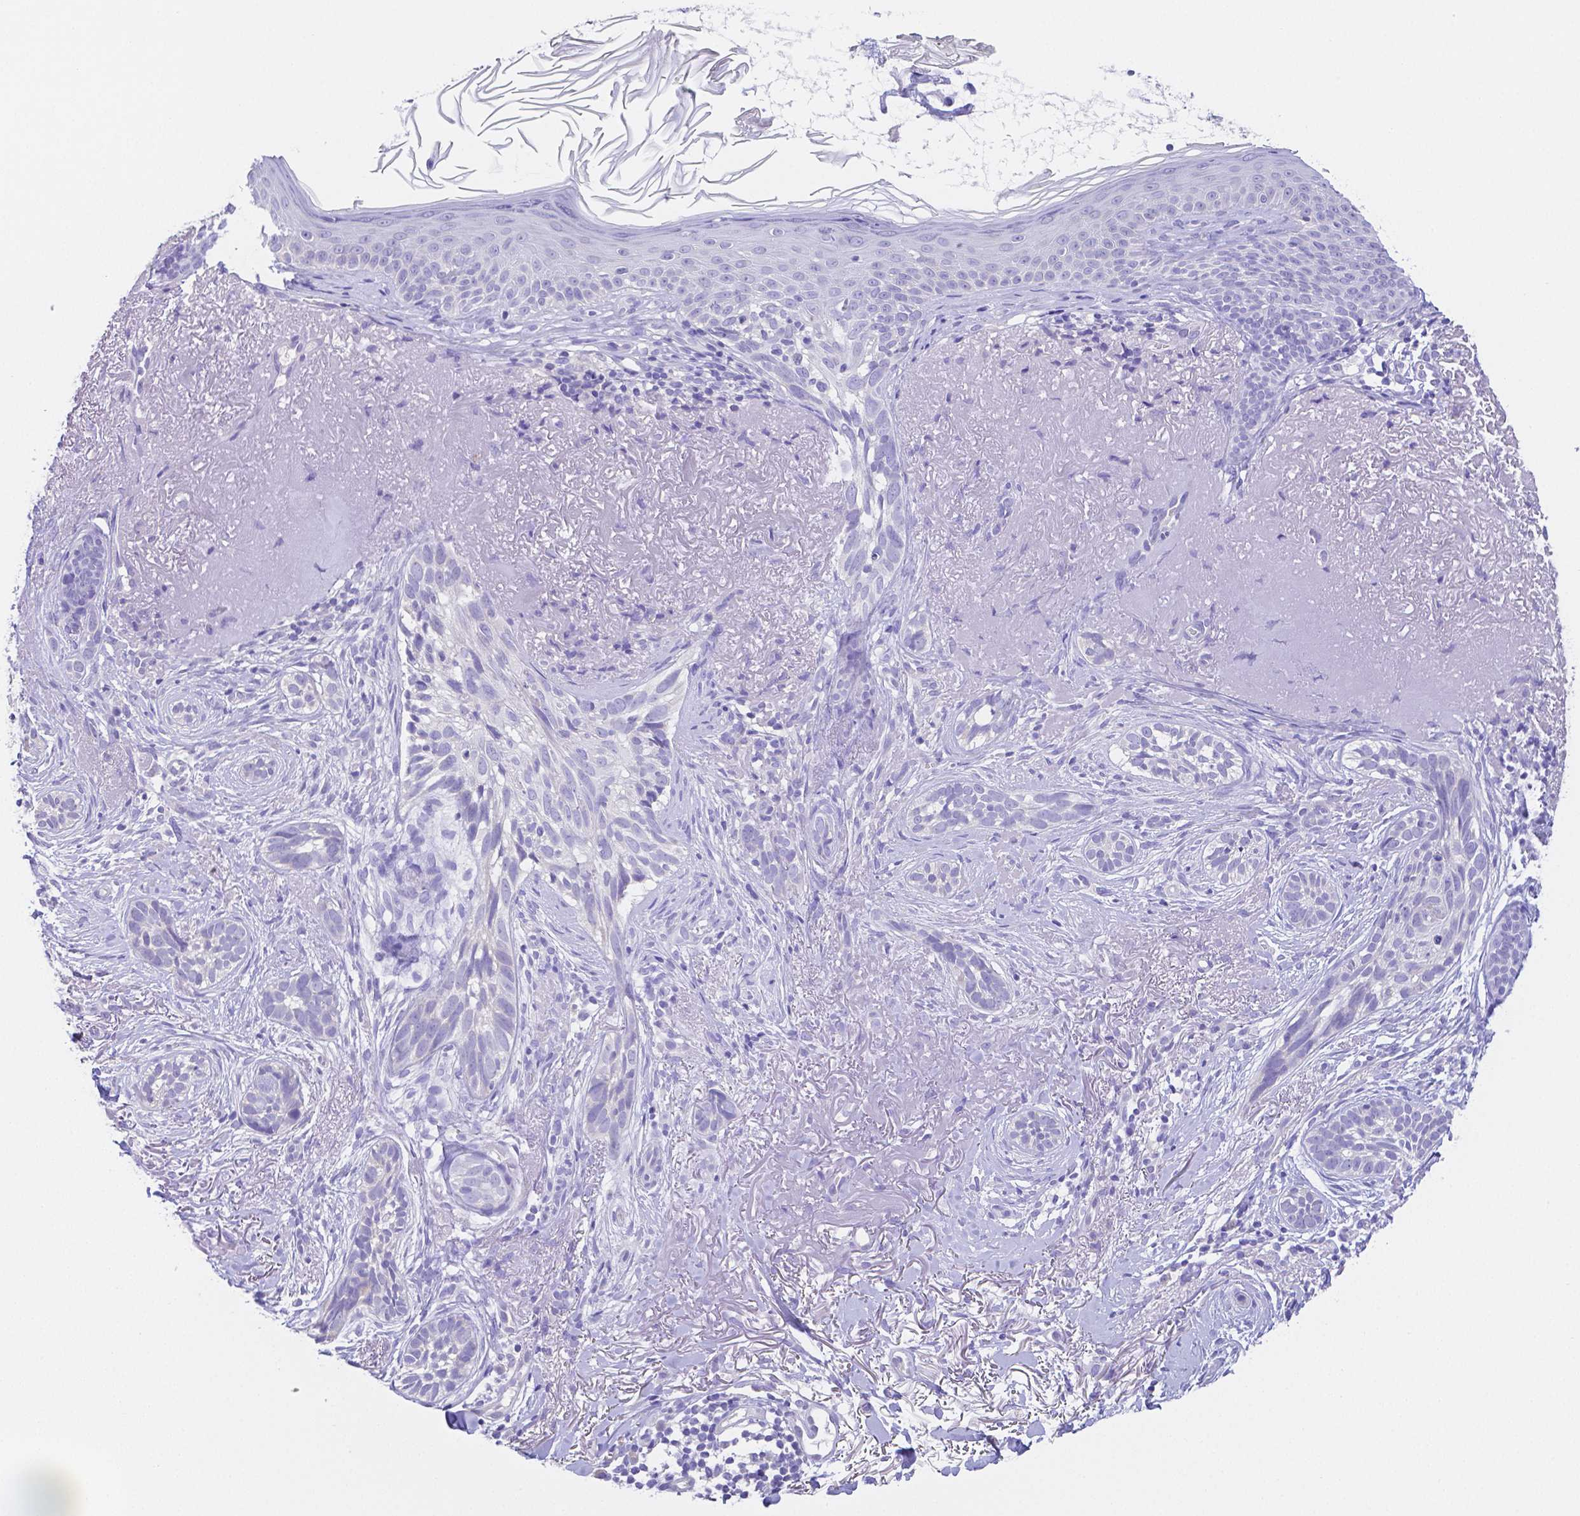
{"staining": {"intensity": "negative", "quantity": "none", "location": "none"}, "tissue": "skin cancer", "cell_type": "Tumor cells", "image_type": "cancer", "snomed": [{"axis": "morphology", "description": "Basal cell carcinoma"}, {"axis": "morphology", "description": "BCC, high aggressive"}, {"axis": "topography", "description": "Skin"}], "caption": "Skin bcc,  high aggressive stained for a protein using immunohistochemistry exhibits no staining tumor cells.", "gene": "ZG16B", "patient": {"sex": "female", "age": 86}}